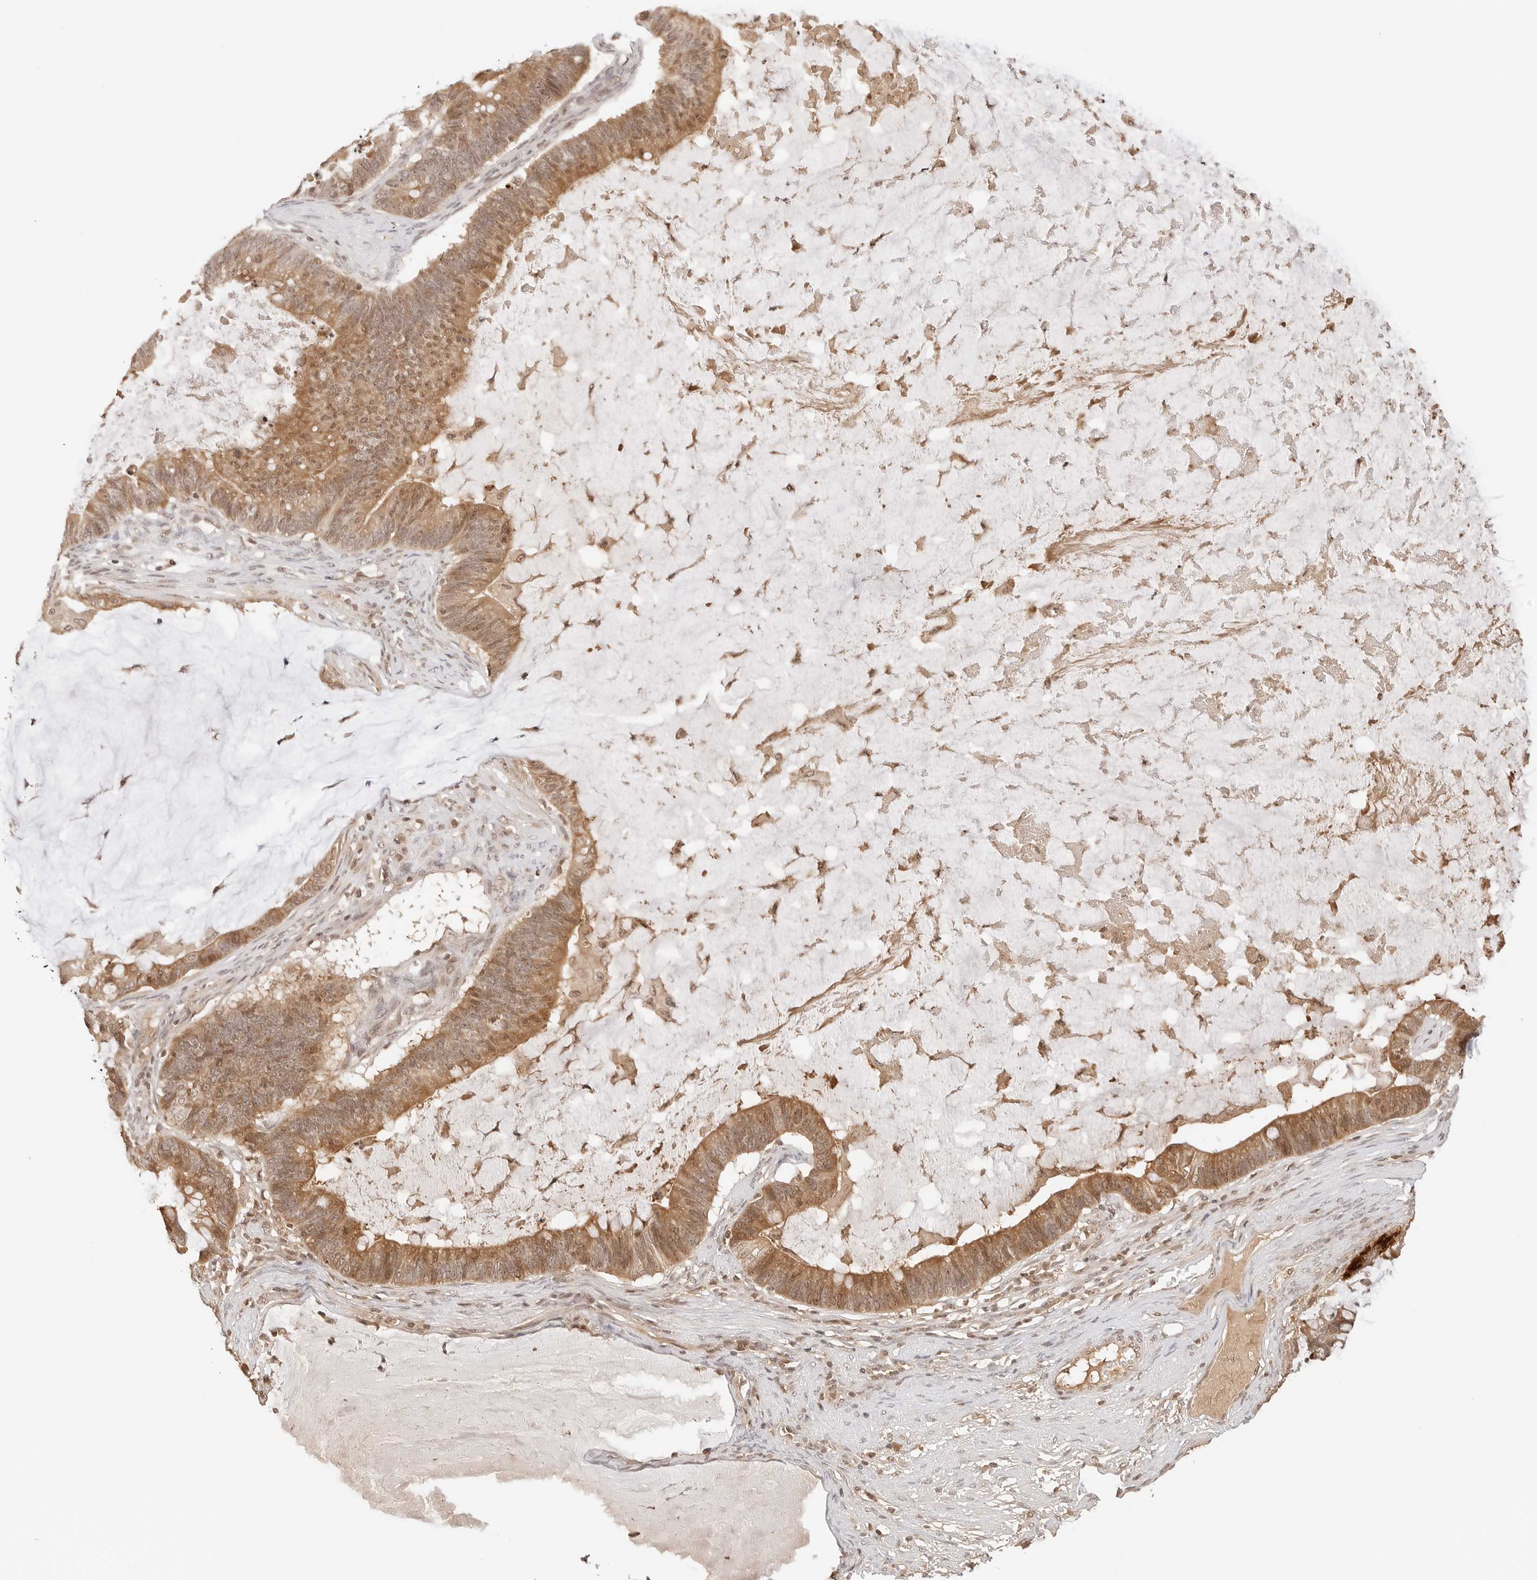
{"staining": {"intensity": "moderate", "quantity": ">75%", "location": "cytoplasmic/membranous,nuclear"}, "tissue": "ovarian cancer", "cell_type": "Tumor cells", "image_type": "cancer", "snomed": [{"axis": "morphology", "description": "Cystadenocarcinoma, mucinous, NOS"}, {"axis": "topography", "description": "Ovary"}], "caption": "Ovarian mucinous cystadenocarcinoma stained with a protein marker reveals moderate staining in tumor cells.", "gene": "SEPTIN4", "patient": {"sex": "female", "age": 61}}